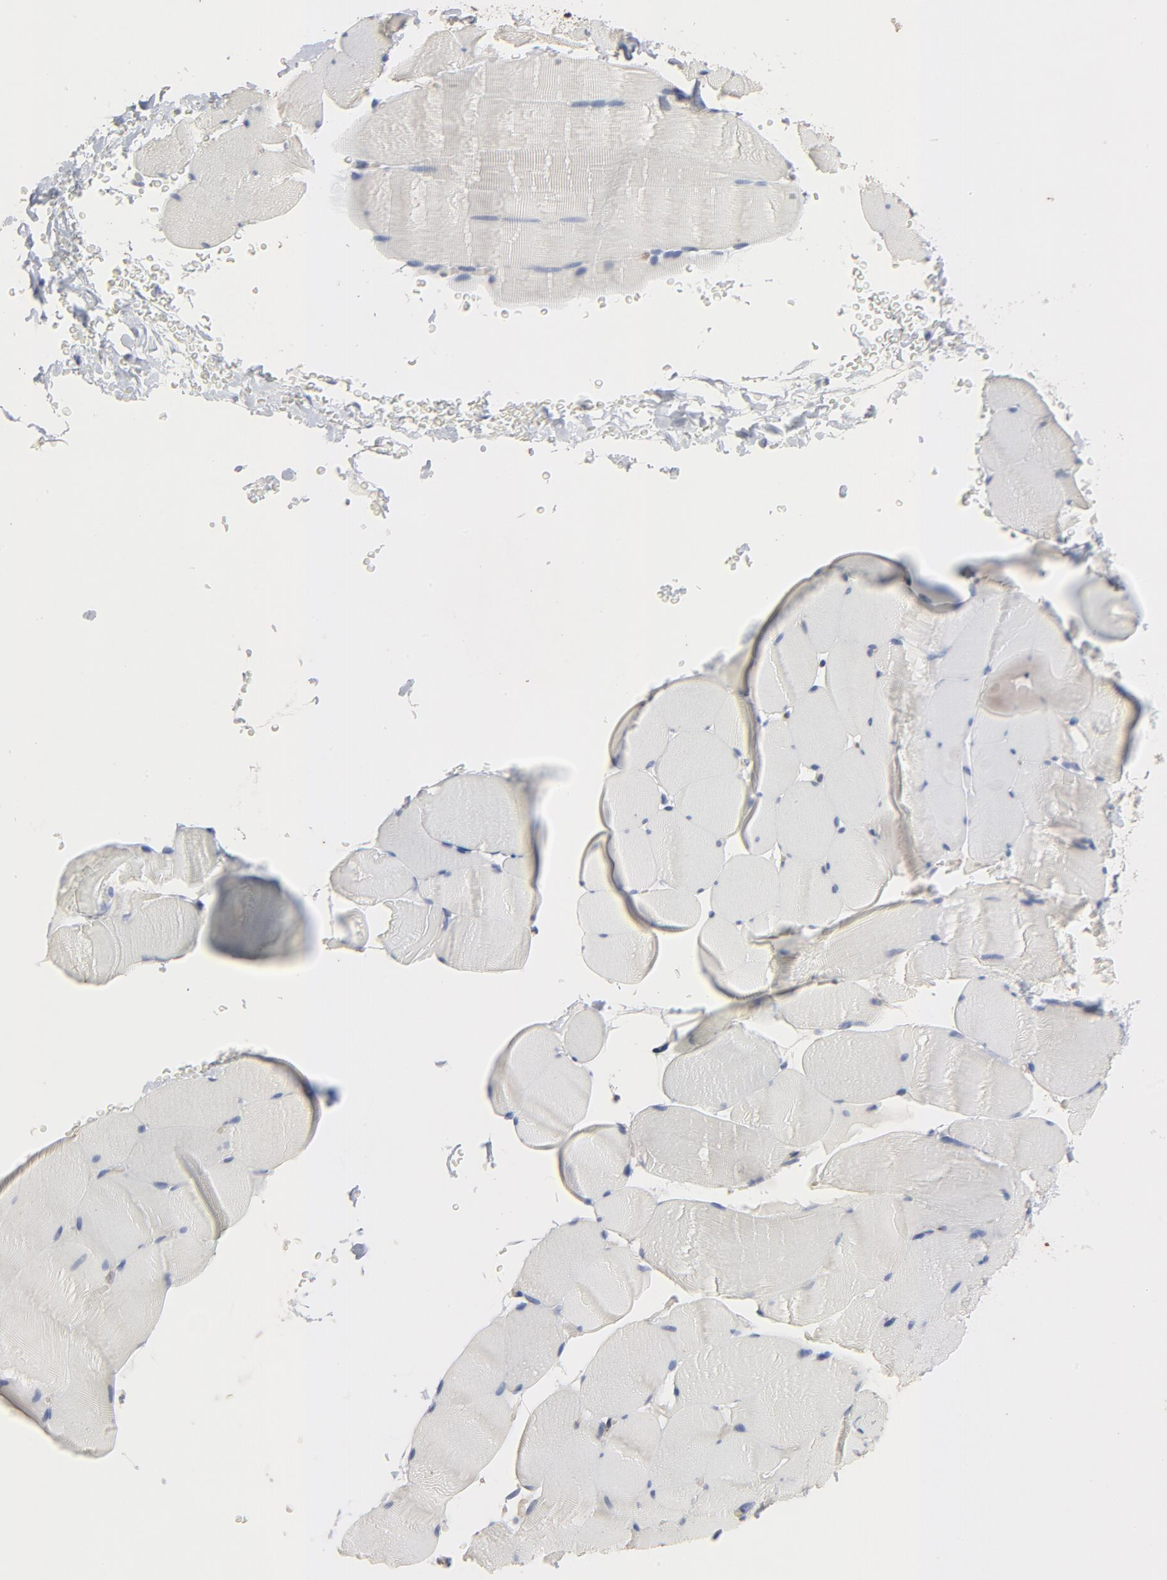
{"staining": {"intensity": "negative", "quantity": "none", "location": "none"}, "tissue": "skeletal muscle", "cell_type": "Myocytes", "image_type": "normal", "snomed": [{"axis": "morphology", "description": "Normal tissue, NOS"}, {"axis": "topography", "description": "Skeletal muscle"}], "caption": "Micrograph shows no protein expression in myocytes of benign skeletal muscle.", "gene": "KDR", "patient": {"sex": "male", "age": 62}}